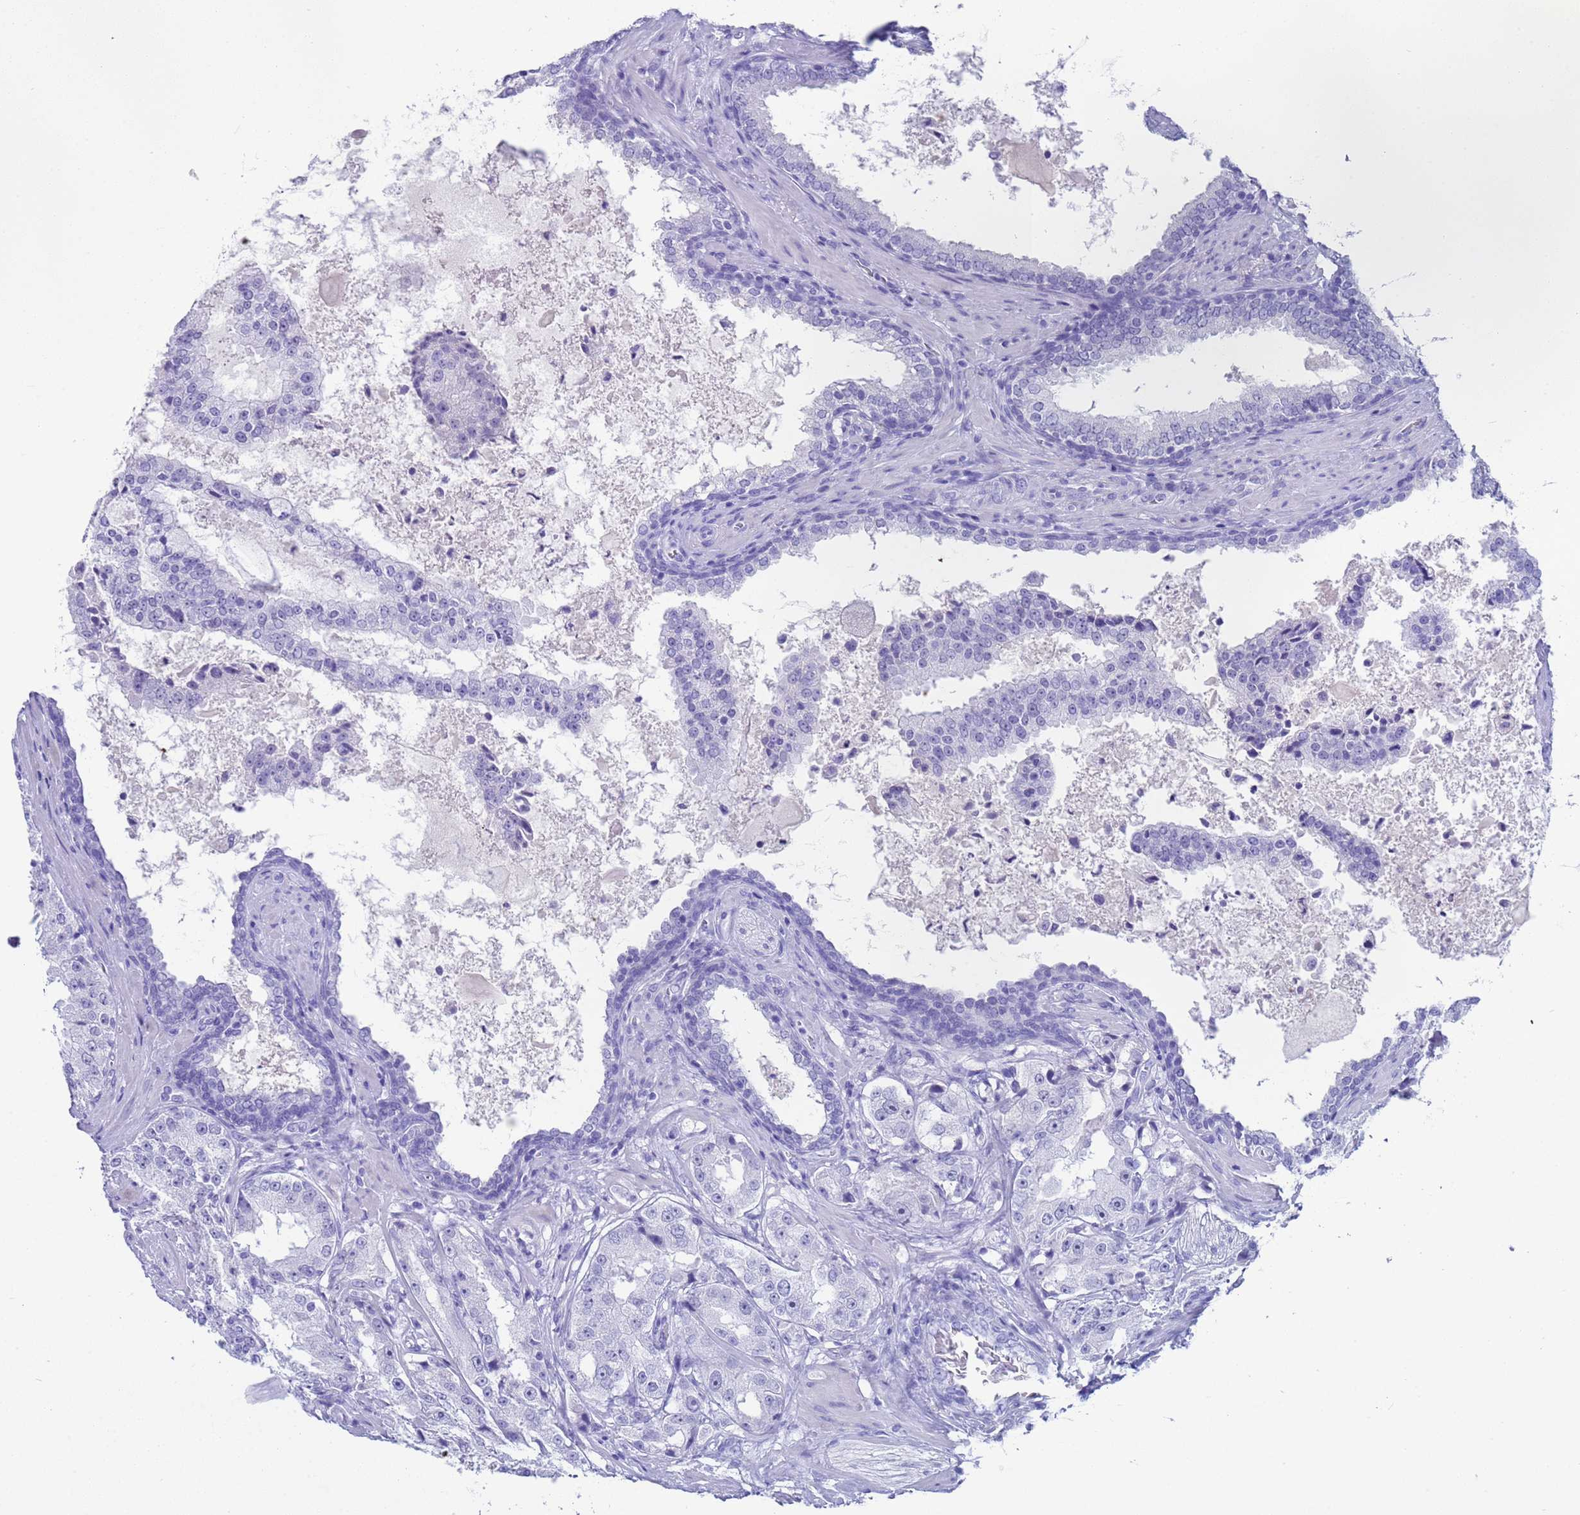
{"staining": {"intensity": "negative", "quantity": "none", "location": "none"}, "tissue": "prostate cancer", "cell_type": "Tumor cells", "image_type": "cancer", "snomed": [{"axis": "morphology", "description": "Adenocarcinoma, High grade"}, {"axis": "topography", "description": "Prostate"}], "caption": "Protein analysis of prostate cancer (high-grade adenocarcinoma) exhibits no significant expression in tumor cells. (DAB IHC, high magnification).", "gene": "CKM", "patient": {"sex": "male", "age": 73}}